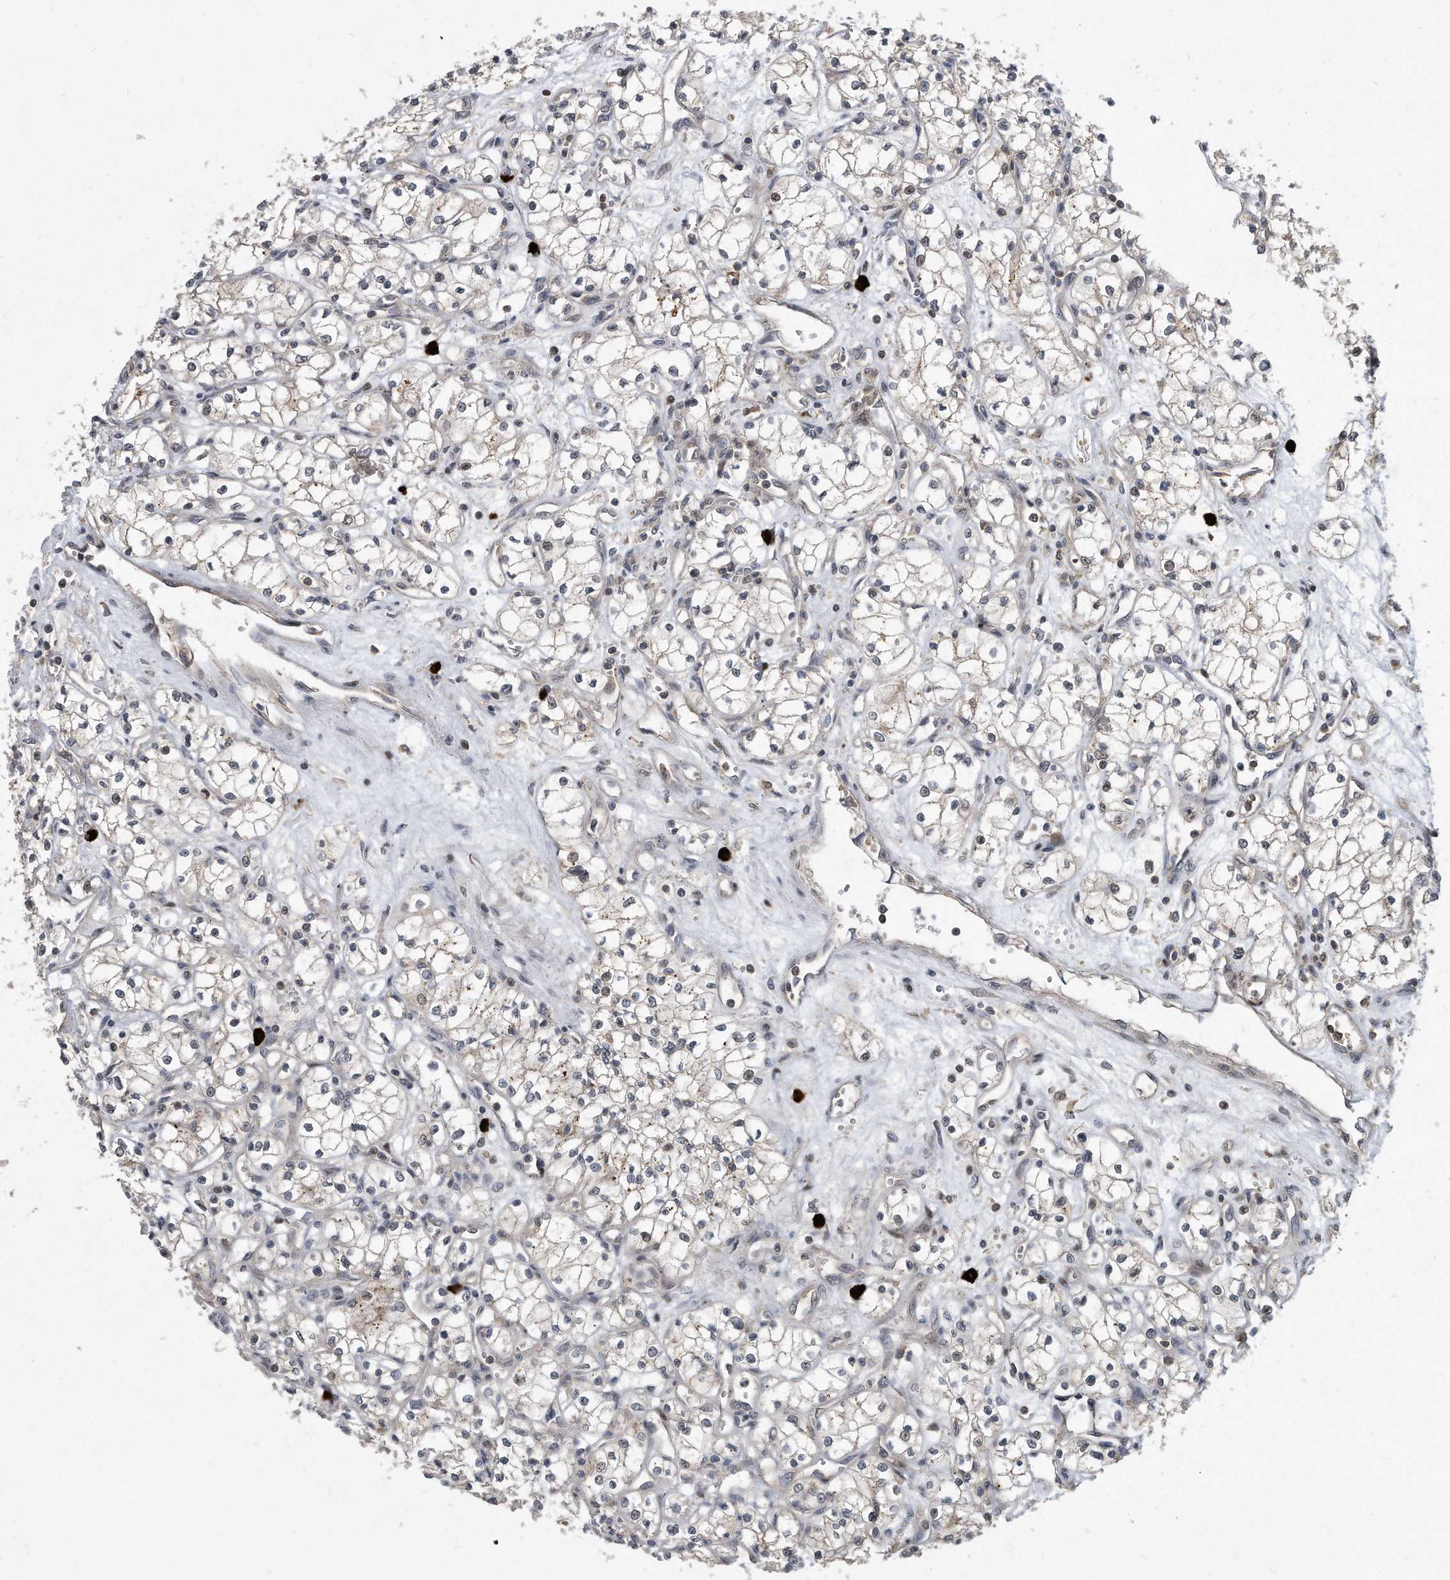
{"staining": {"intensity": "weak", "quantity": "<25%", "location": "cytoplasmic/membranous"}, "tissue": "renal cancer", "cell_type": "Tumor cells", "image_type": "cancer", "snomed": [{"axis": "morphology", "description": "Adenocarcinoma, NOS"}, {"axis": "topography", "description": "Kidney"}], "caption": "High power microscopy image of an immunohistochemistry (IHC) image of renal cancer (adenocarcinoma), revealing no significant expression in tumor cells. (Brightfield microscopy of DAB immunohistochemistry at high magnification).", "gene": "PGBD2", "patient": {"sex": "male", "age": 59}}